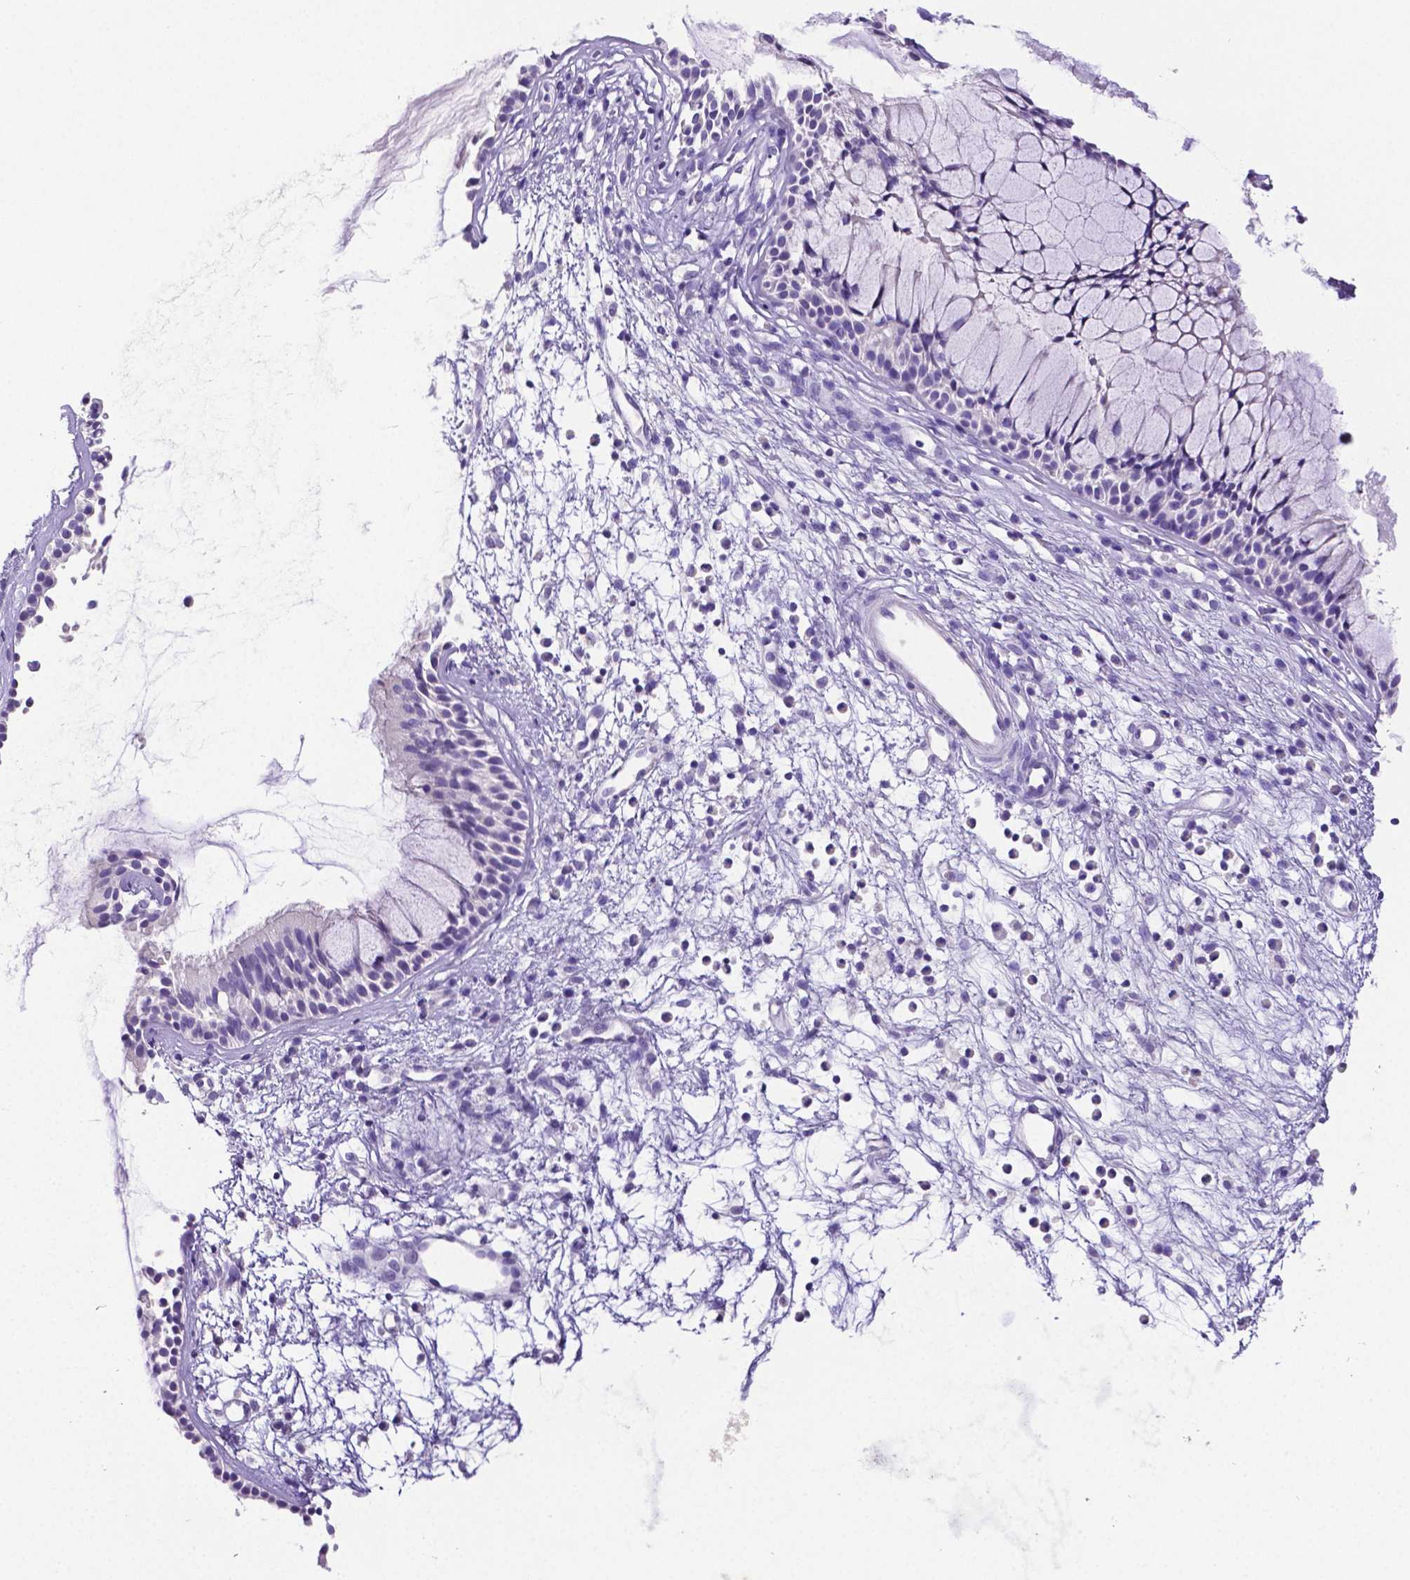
{"staining": {"intensity": "negative", "quantity": "none", "location": "none"}, "tissue": "nasopharynx", "cell_type": "Respiratory epithelial cells", "image_type": "normal", "snomed": [{"axis": "morphology", "description": "Normal tissue, NOS"}, {"axis": "topography", "description": "Nasopharynx"}], "caption": "The IHC micrograph has no significant staining in respiratory epithelial cells of nasopharynx.", "gene": "SATB2", "patient": {"sex": "male", "age": 77}}